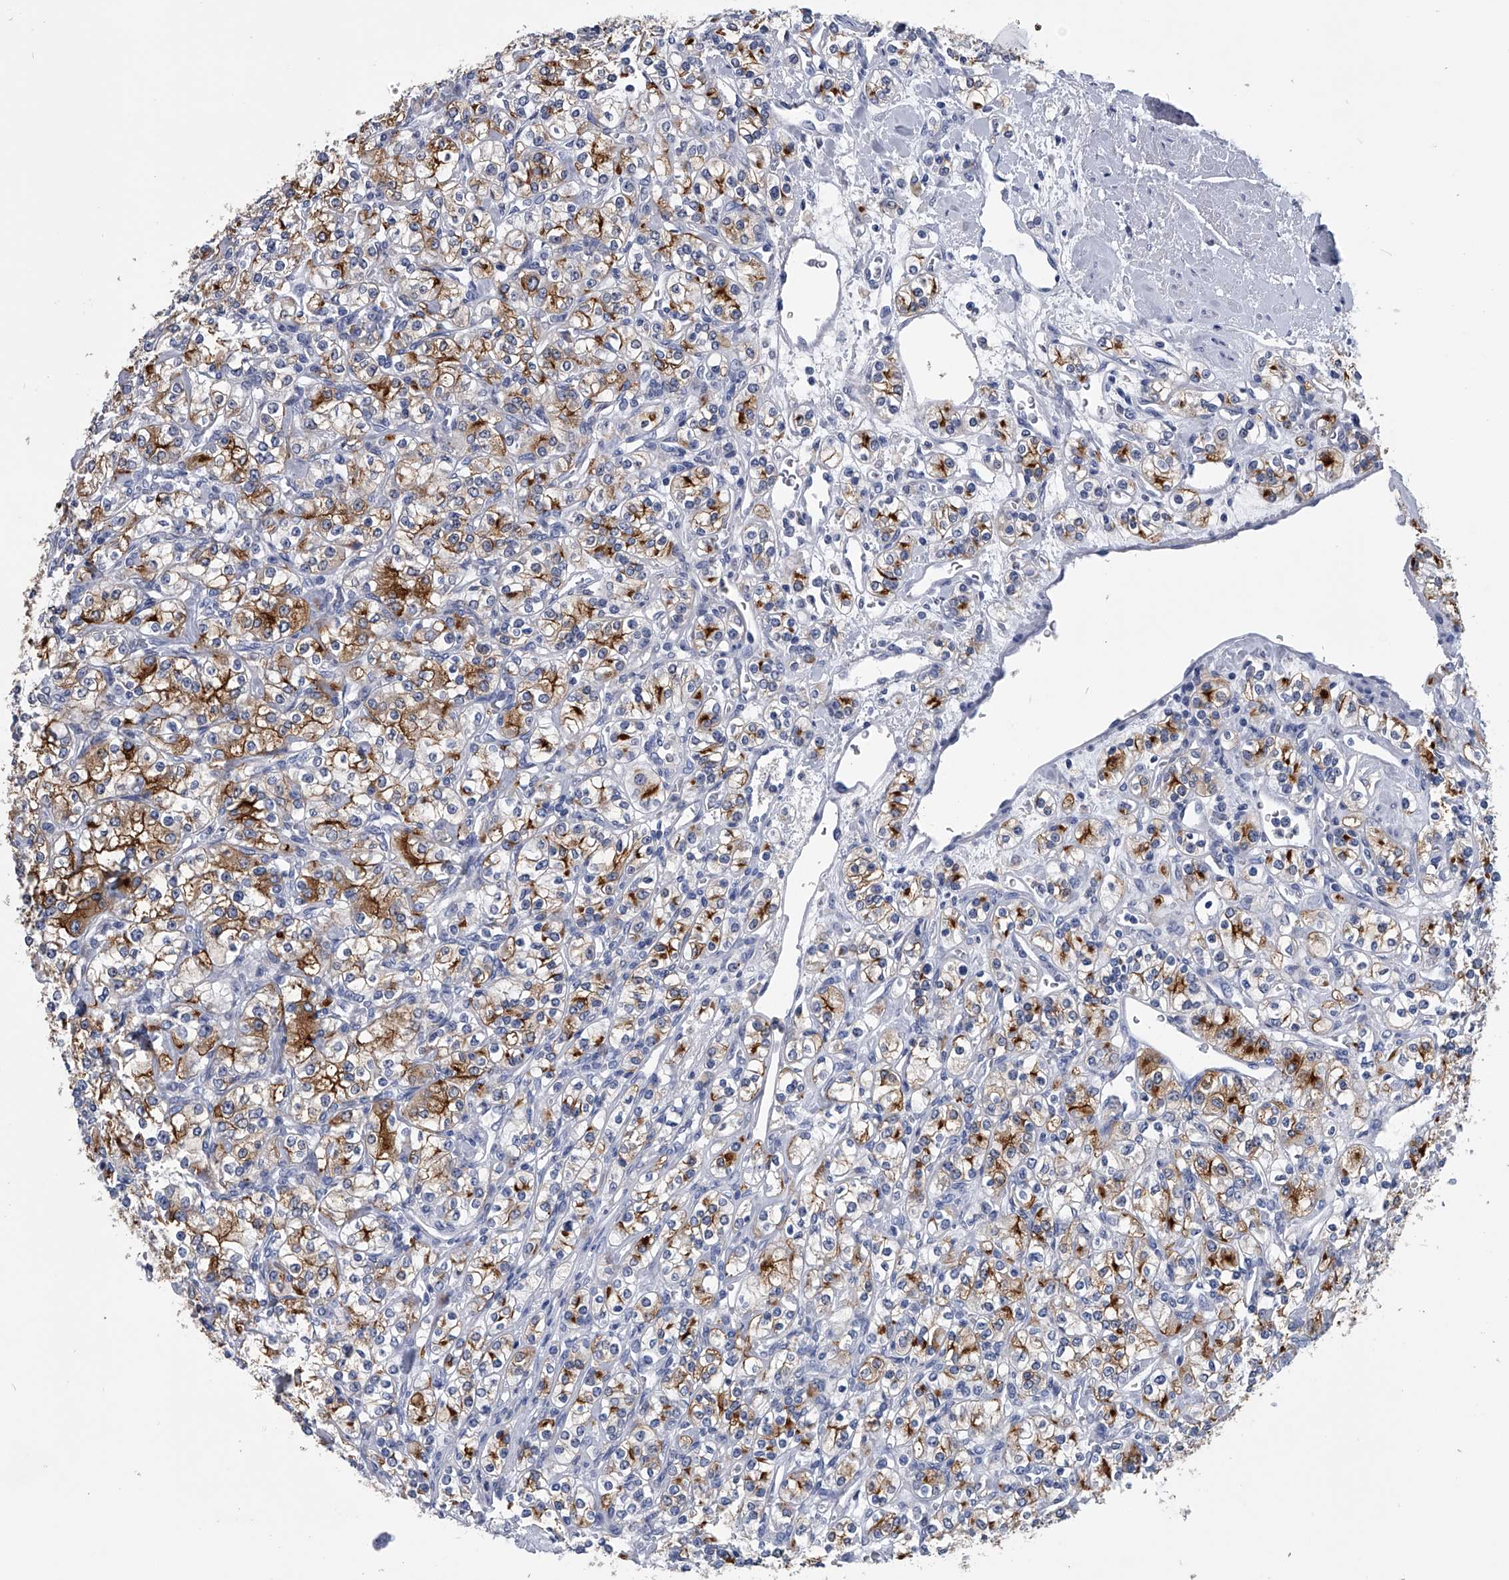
{"staining": {"intensity": "moderate", "quantity": ">75%", "location": "cytoplasmic/membranous"}, "tissue": "renal cancer", "cell_type": "Tumor cells", "image_type": "cancer", "snomed": [{"axis": "morphology", "description": "Adenocarcinoma, NOS"}, {"axis": "topography", "description": "Kidney"}], "caption": "The immunohistochemical stain labels moderate cytoplasmic/membranous positivity in tumor cells of renal adenocarcinoma tissue. (brown staining indicates protein expression, while blue staining denotes nuclei).", "gene": "PDXK", "patient": {"sex": "male", "age": 77}}